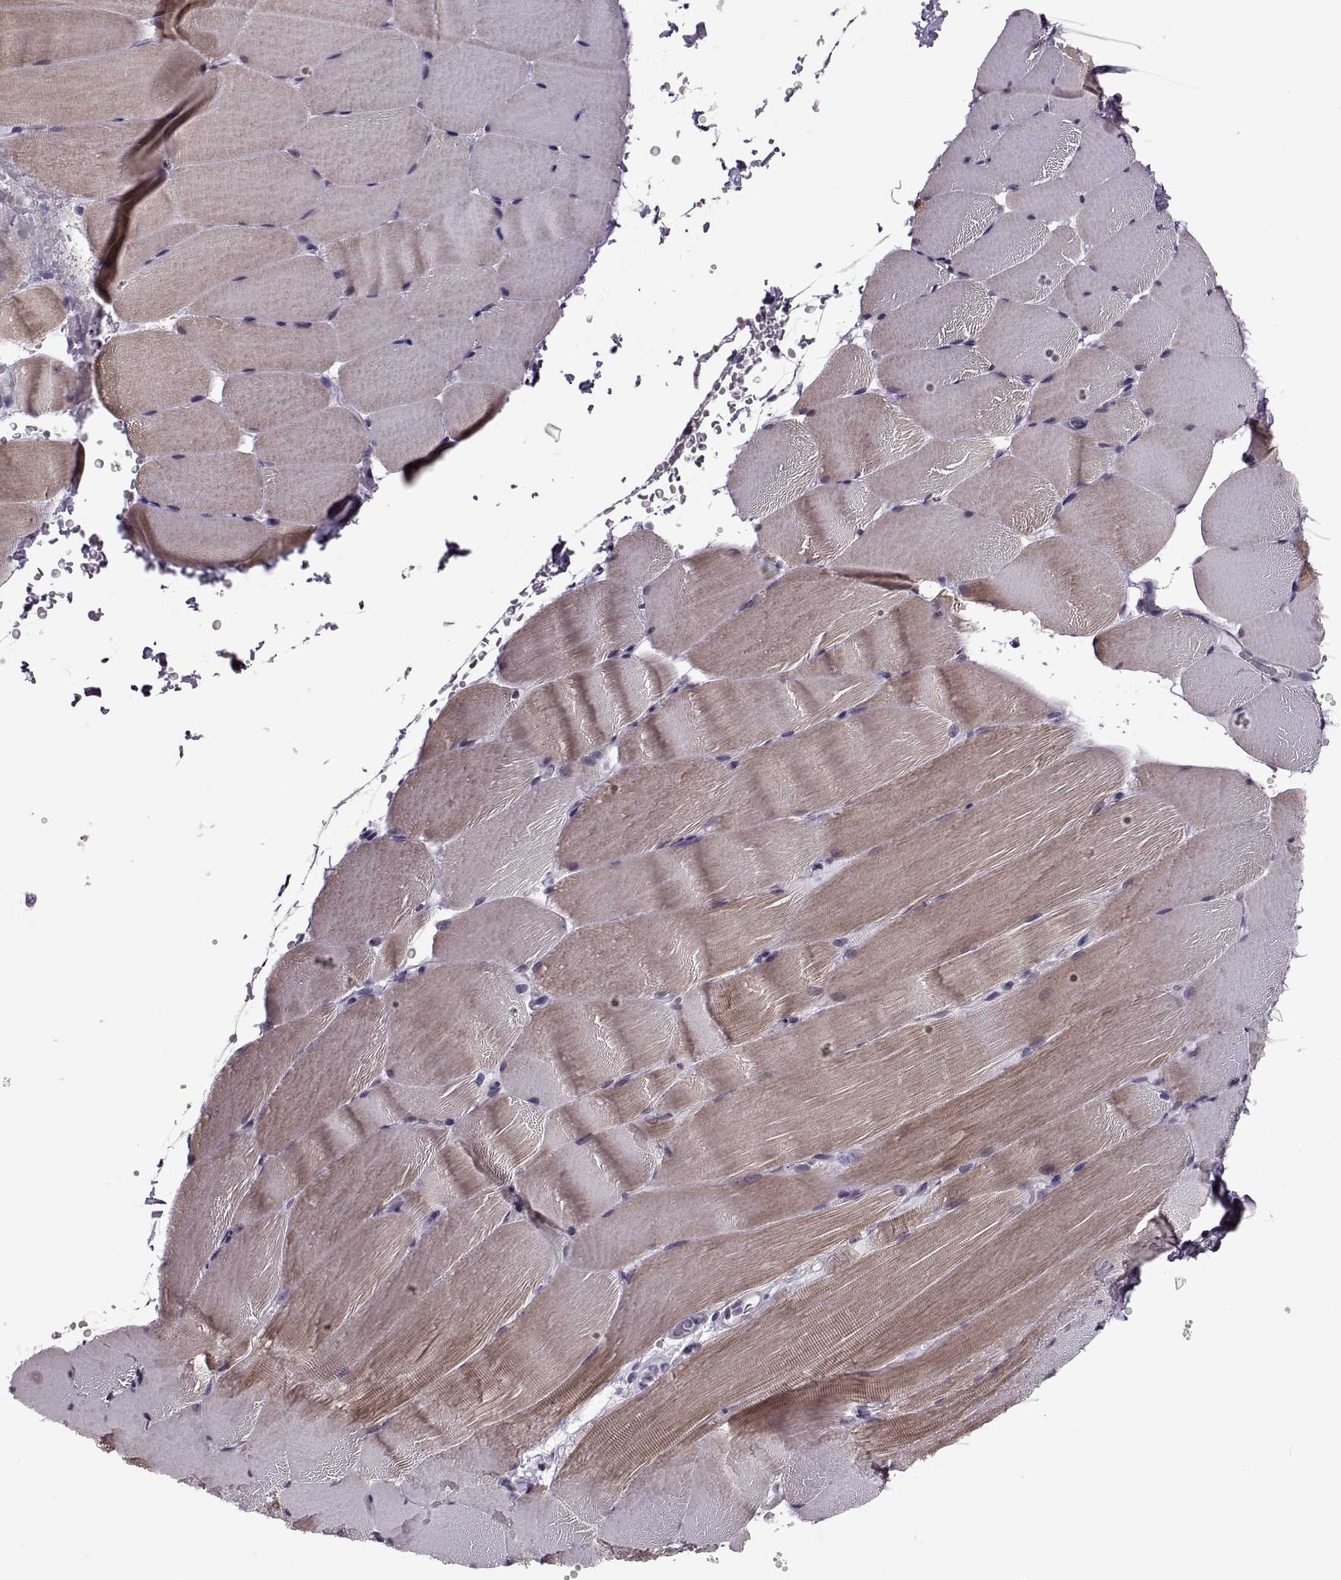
{"staining": {"intensity": "weak", "quantity": "<25%", "location": "cytoplasmic/membranous"}, "tissue": "skeletal muscle", "cell_type": "Myocytes", "image_type": "normal", "snomed": [{"axis": "morphology", "description": "Normal tissue, NOS"}, {"axis": "topography", "description": "Skeletal muscle"}], "caption": "IHC of normal skeletal muscle shows no positivity in myocytes. The staining is performed using DAB (3,3'-diaminobenzidine) brown chromogen with nuclei counter-stained in using hematoxylin.", "gene": "PRSS37", "patient": {"sex": "female", "age": 37}}